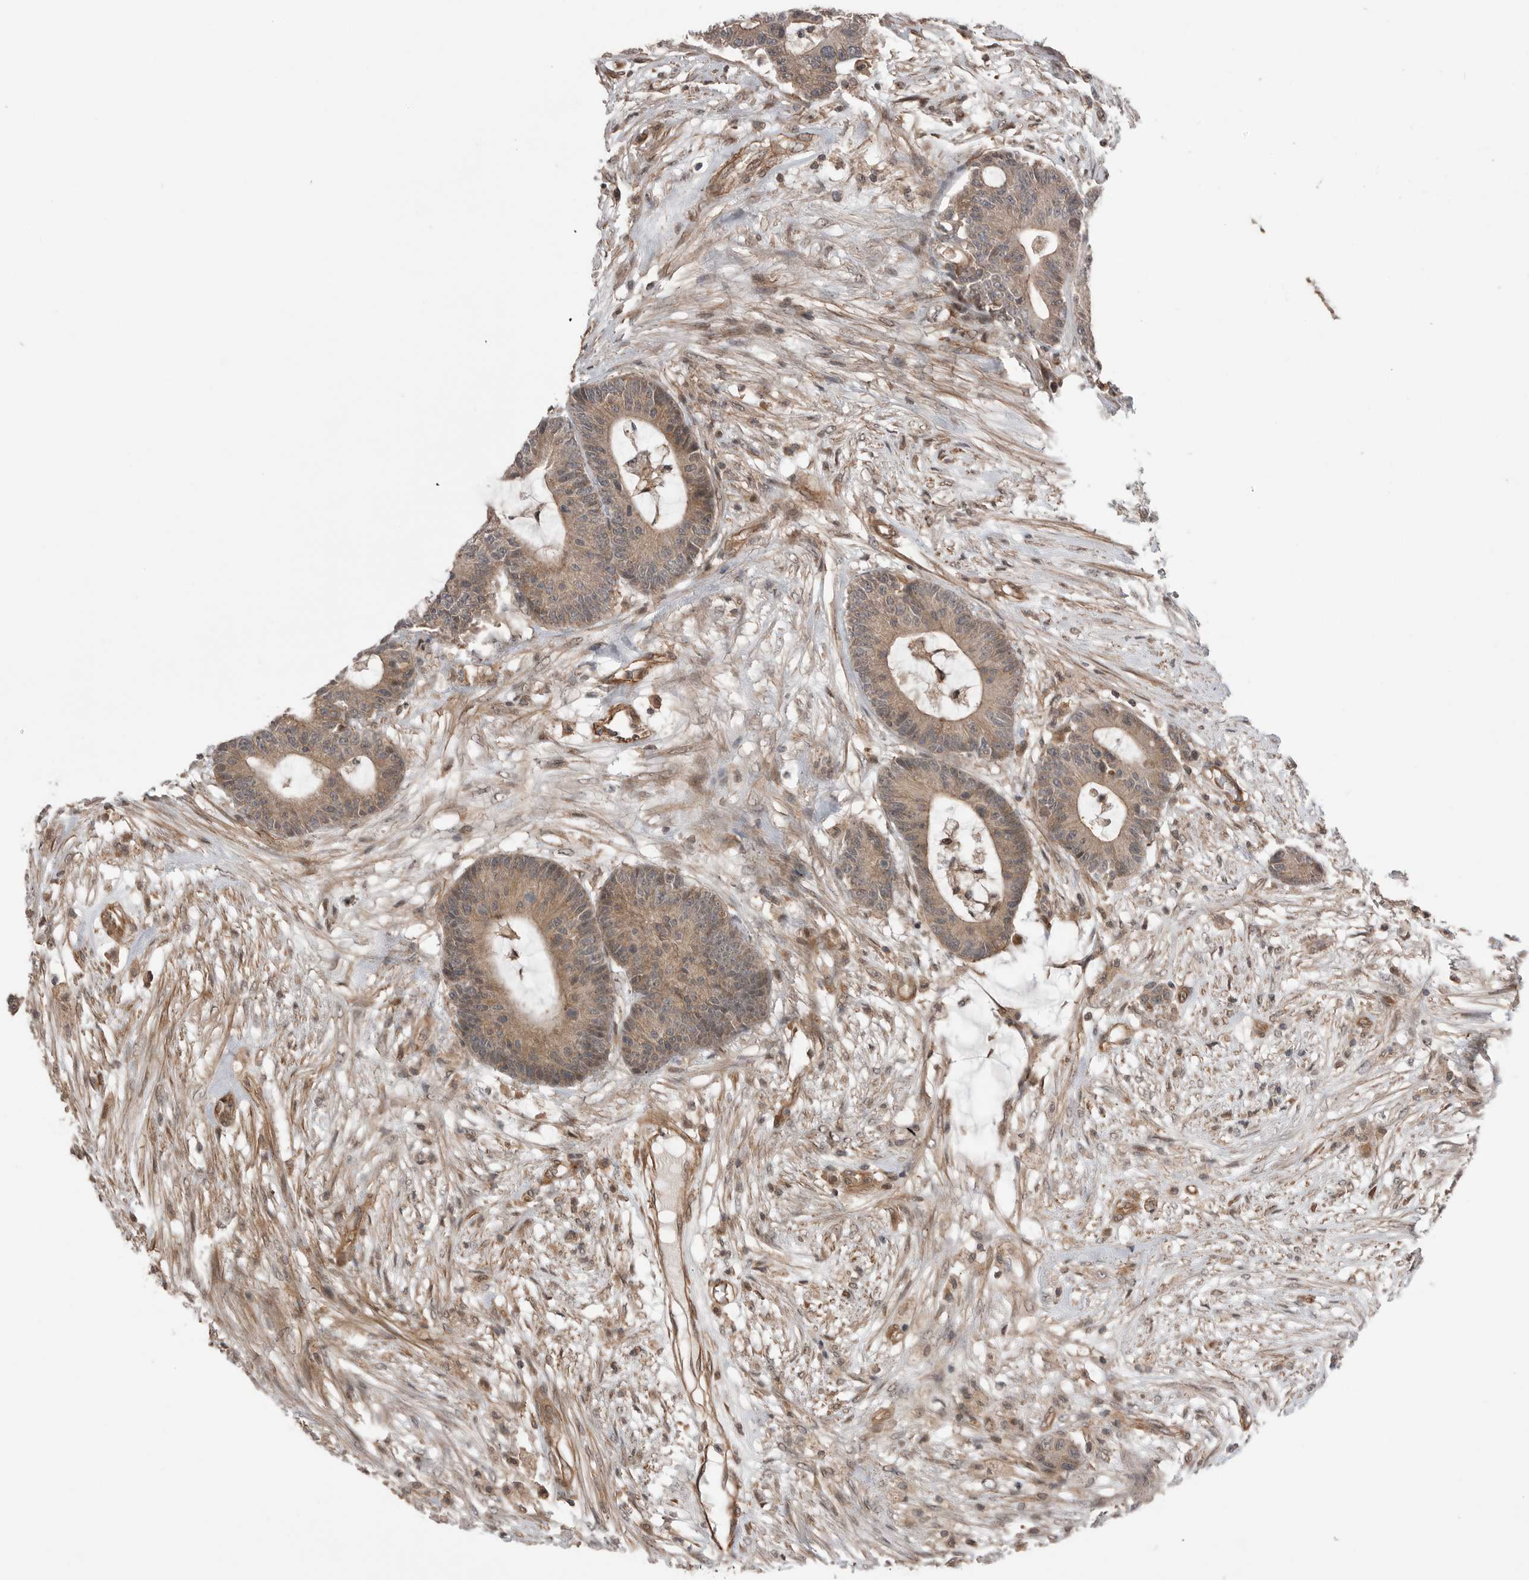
{"staining": {"intensity": "weak", "quantity": ">75%", "location": "cytoplasmic/membranous"}, "tissue": "colorectal cancer", "cell_type": "Tumor cells", "image_type": "cancer", "snomed": [{"axis": "morphology", "description": "Adenocarcinoma, NOS"}, {"axis": "topography", "description": "Colon"}], "caption": "An immunohistochemistry (IHC) image of tumor tissue is shown. Protein staining in brown highlights weak cytoplasmic/membranous positivity in colorectal cancer within tumor cells.", "gene": "PEAK1", "patient": {"sex": "female", "age": 84}}